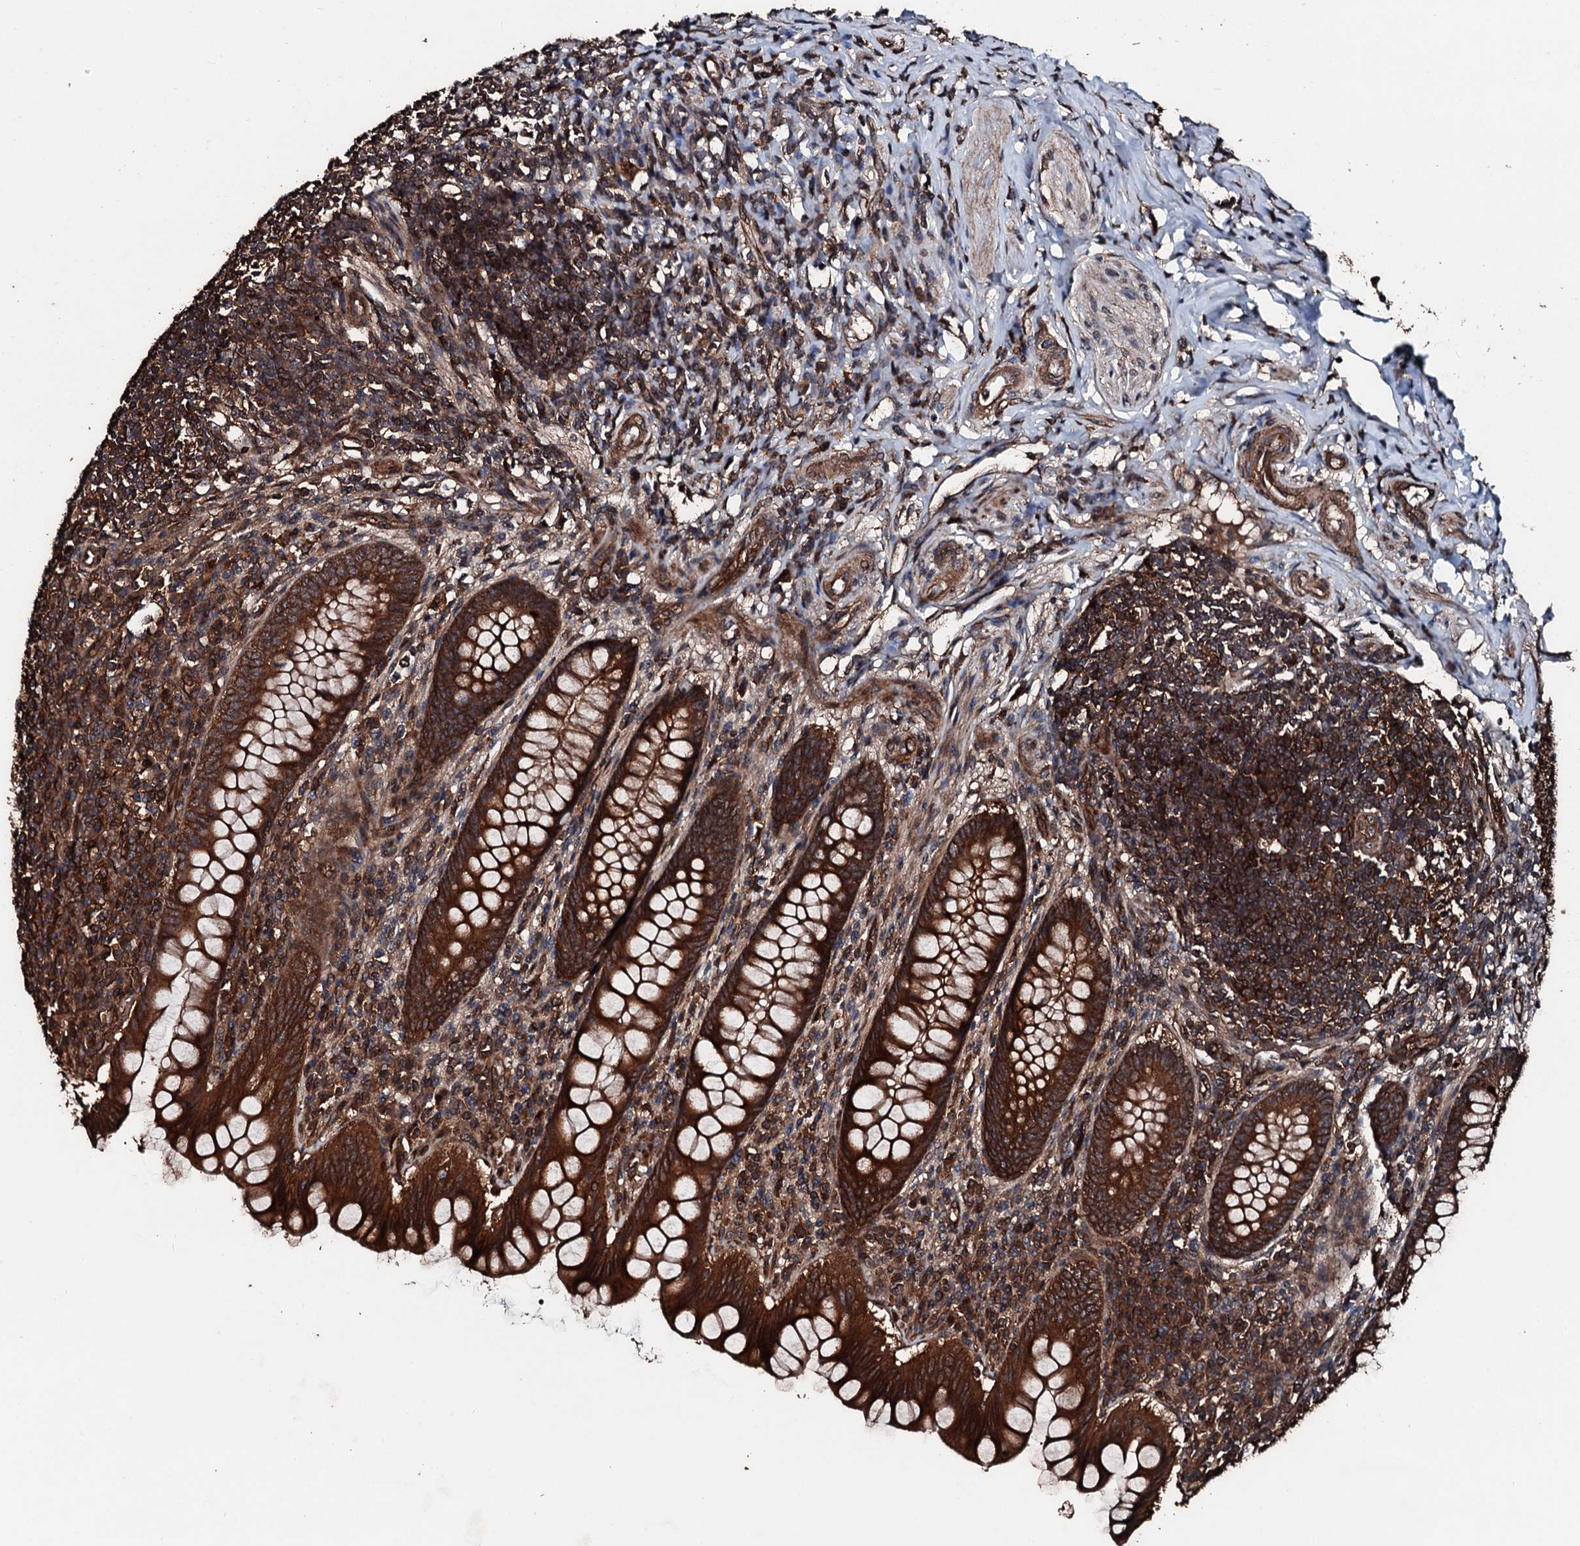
{"staining": {"intensity": "strong", "quantity": ">75%", "location": "cytoplasmic/membranous"}, "tissue": "appendix", "cell_type": "Glandular cells", "image_type": "normal", "snomed": [{"axis": "morphology", "description": "Normal tissue, NOS"}, {"axis": "topography", "description": "Appendix"}], "caption": "Immunohistochemical staining of benign appendix reveals high levels of strong cytoplasmic/membranous staining in approximately >75% of glandular cells.", "gene": "KIF18A", "patient": {"sex": "female", "age": 33}}